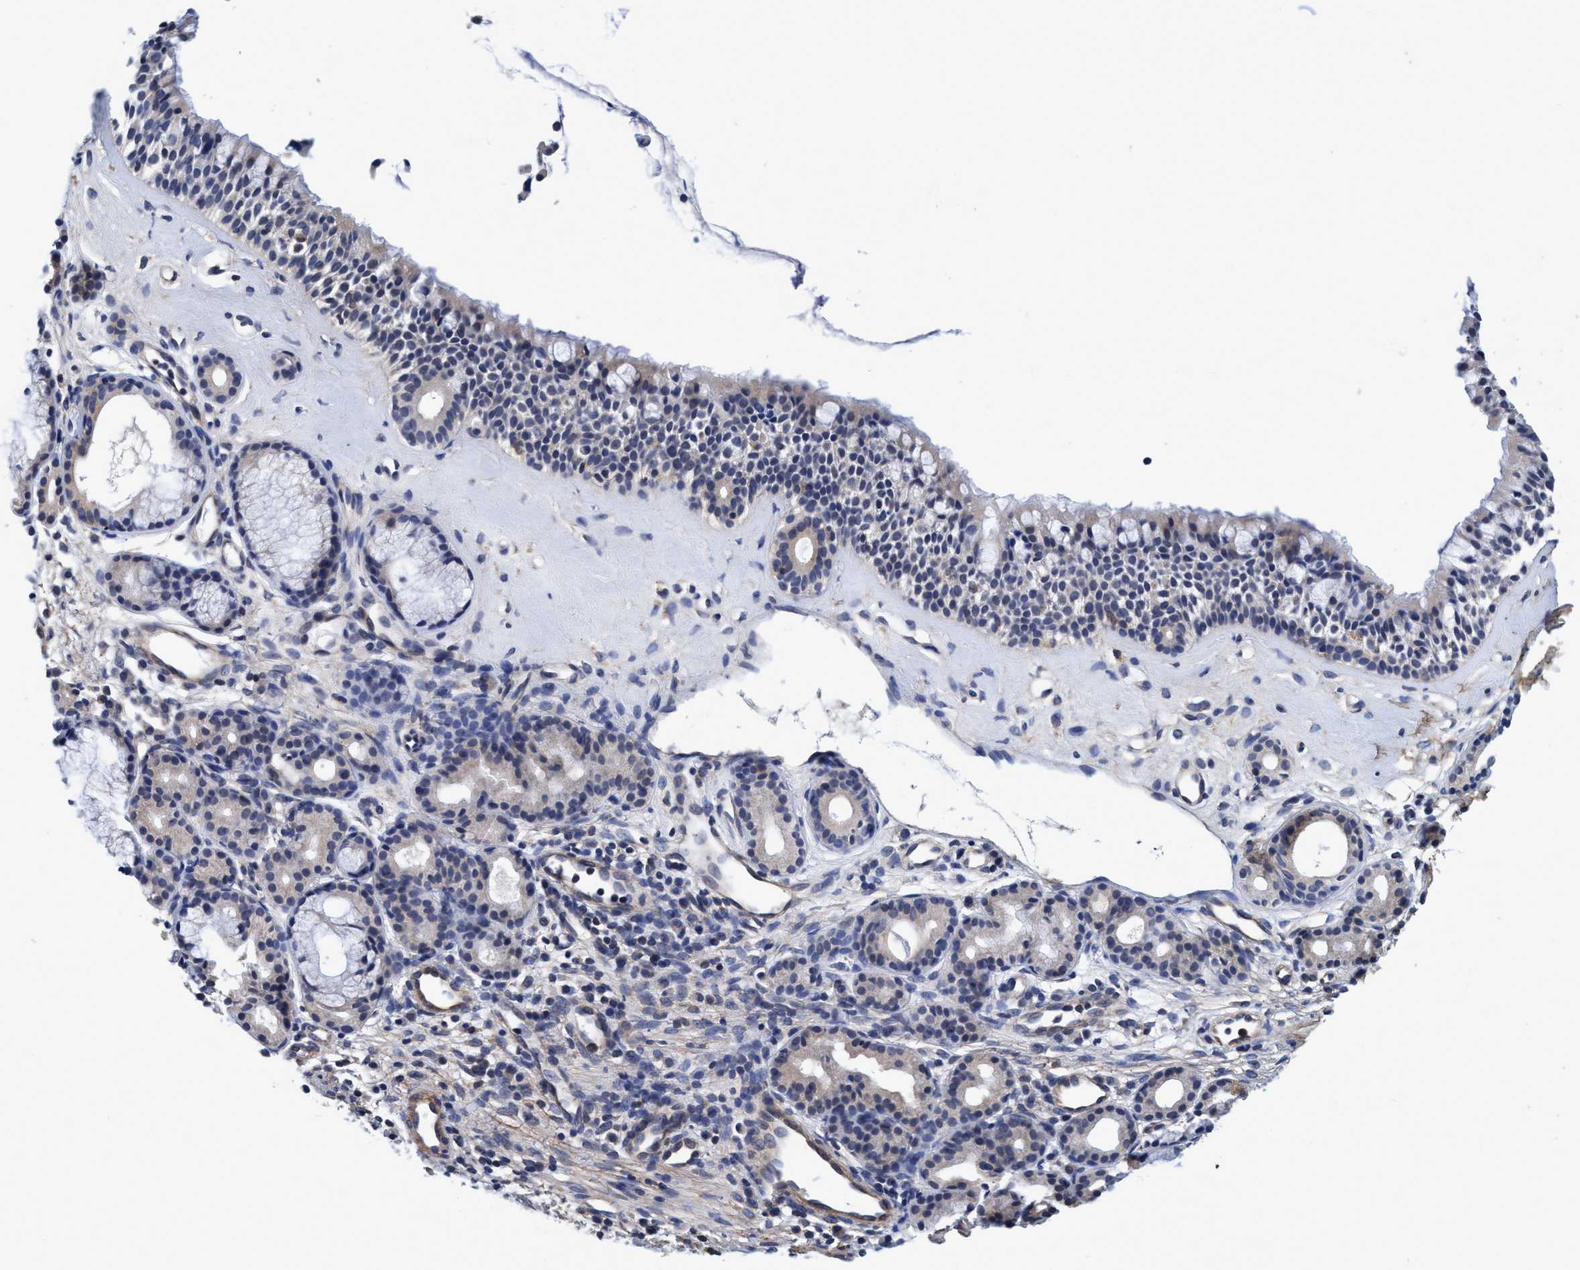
{"staining": {"intensity": "weak", "quantity": "25%-75%", "location": "cytoplasmic/membranous"}, "tissue": "nasopharynx", "cell_type": "Respiratory epithelial cells", "image_type": "normal", "snomed": [{"axis": "morphology", "description": "Normal tissue, NOS"}, {"axis": "topography", "description": "Nasopharynx"}], "caption": "Immunohistochemistry (IHC) staining of benign nasopharynx, which displays low levels of weak cytoplasmic/membranous expression in about 25%-75% of respiratory epithelial cells indicating weak cytoplasmic/membranous protein positivity. The staining was performed using DAB (3,3'-diaminobenzidine) (brown) for protein detection and nuclei were counterstained in hematoxylin (blue).", "gene": "CALCOCO2", "patient": {"sex": "female", "age": 42}}